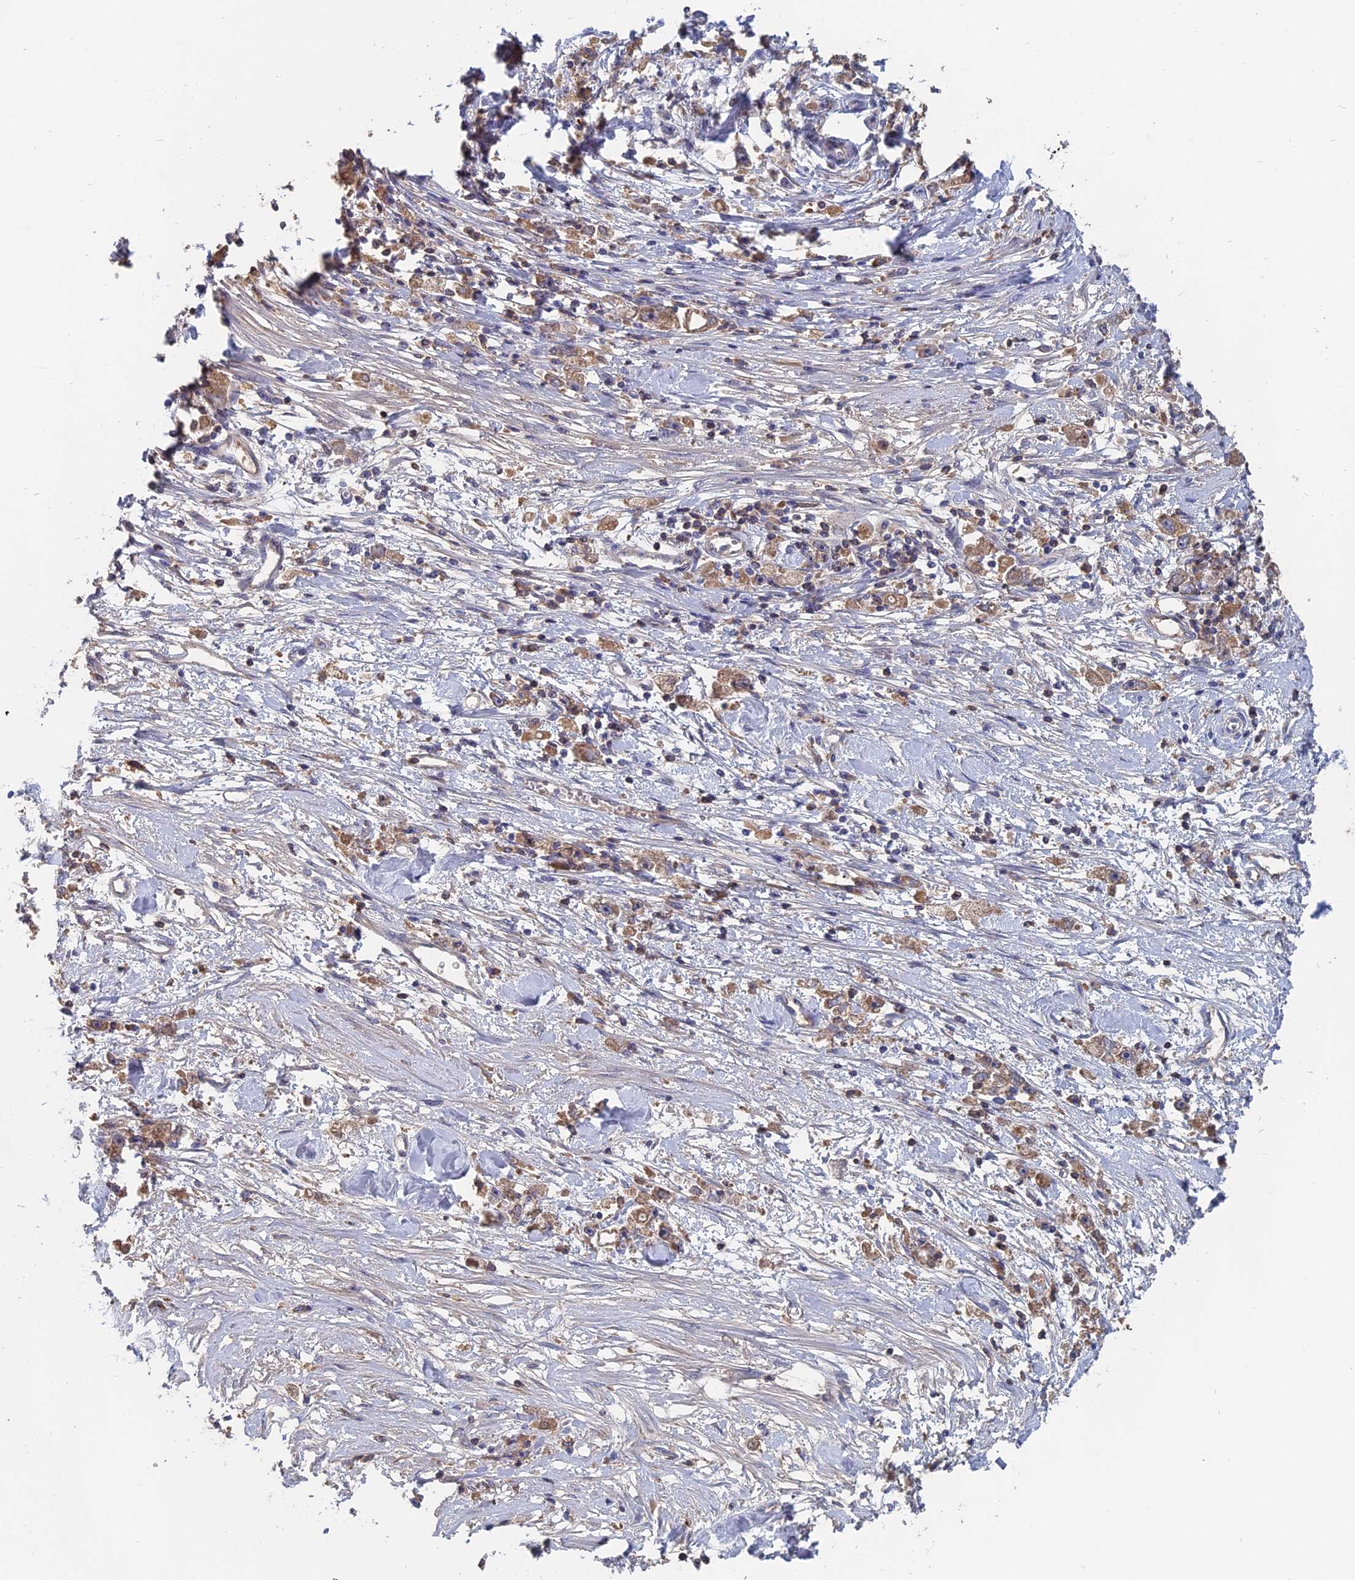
{"staining": {"intensity": "weak", "quantity": "25%-75%", "location": "cytoplasmic/membranous"}, "tissue": "stomach cancer", "cell_type": "Tumor cells", "image_type": "cancer", "snomed": [{"axis": "morphology", "description": "Adenocarcinoma, NOS"}, {"axis": "topography", "description": "Stomach"}], "caption": "Immunohistochemical staining of adenocarcinoma (stomach) shows weak cytoplasmic/membranous protein expression in approximately 25%-75% of tumor cells. The staining was performed using DAB, with brown indicating positive protein expression. Nuclei are stained blue with hematoxylin.", "gene": "SLC33A1", "patient": {"sex": "female", "age": 59}}